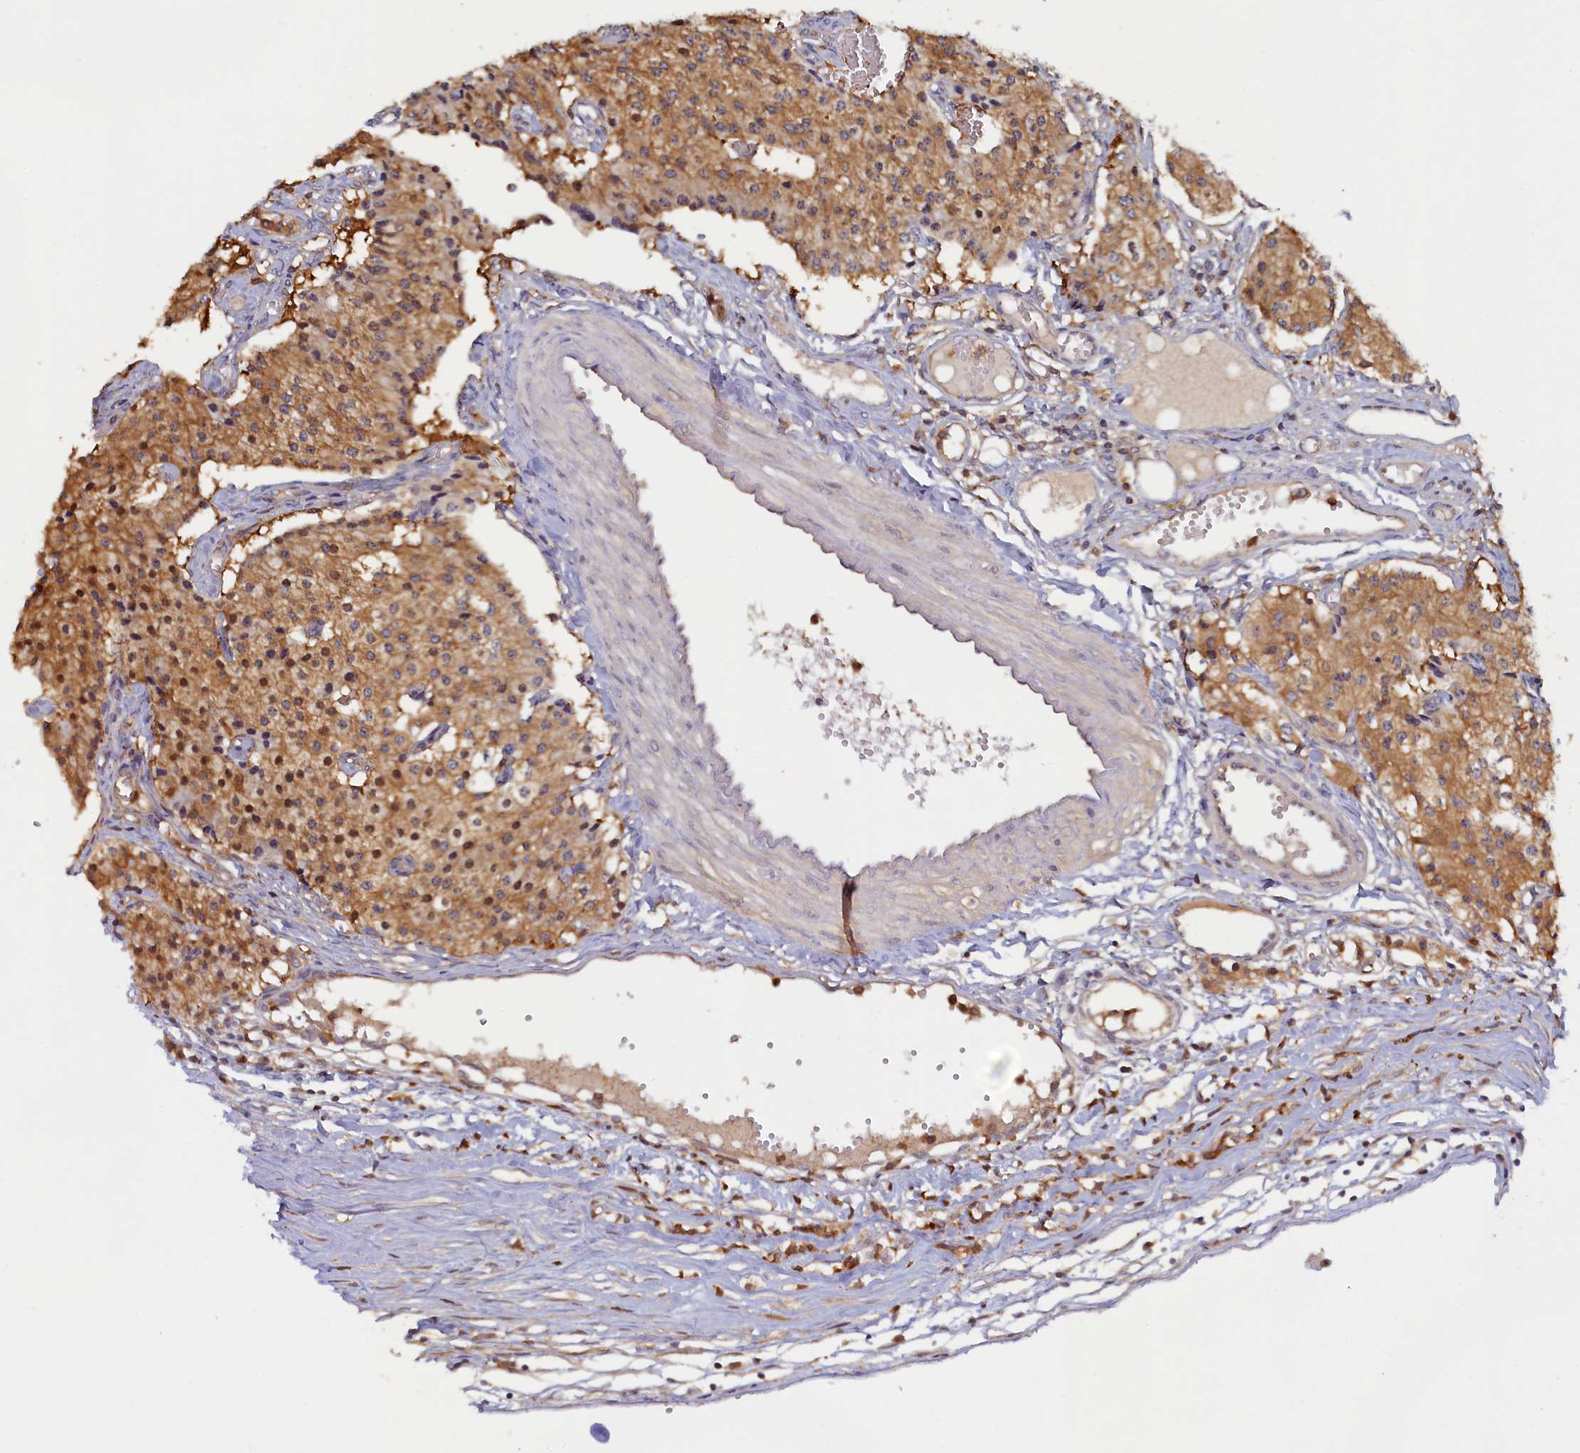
{"staining": {"intensity": "moderate", "quantity": ">75%", "location": "cytoplasmic/membranous"}, "tissue": "carcinoid", "cell_type": "Tumor cells", "image_type": "cancer", "snomed": [{"axis": "morphology", "description": "Carcinoid, malignant, NOS"}, {"axis": "topography", "description": "Colon"}], "caption": "Immunohistochemistry image of carcinoid (malignant) stained for a protein (brown), which shows medium levels of moderate cytoplasmic/membranous expression in about >75% of tumor cells.", "gene": "TIMM8B", "patient": {"sex": "female", "age": 52}}